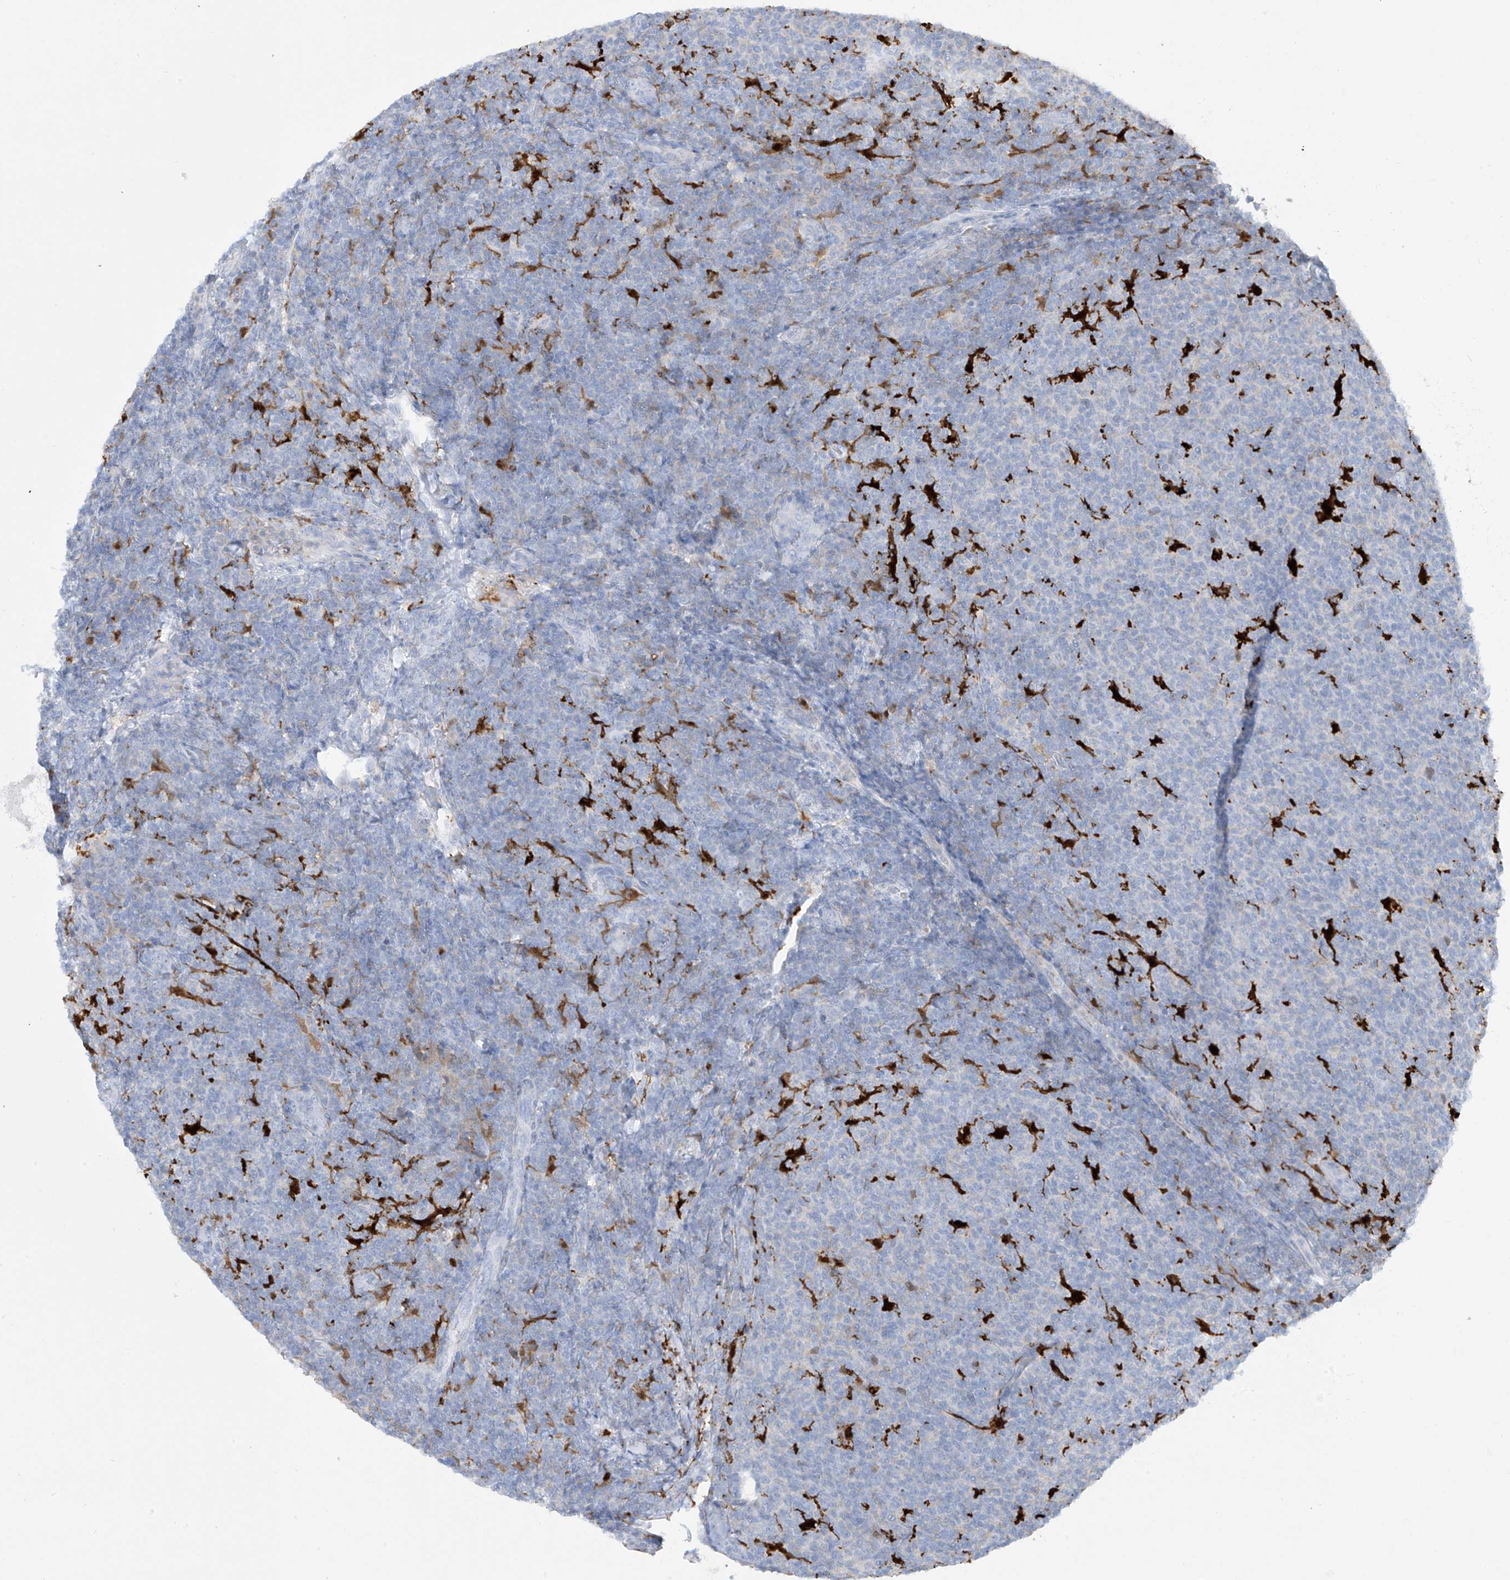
{"staining": {"intensity": "negative", "quantity": "none", "location": "none"}, "tissue": "lymphoma", "cell_type": "Tumor cells", "image_type": "cancer", "snomed": [{"axis": "morphology", "description": "Malignant lymphoma, non-Hodgkin's type, Low grade"}, {"axis": "topography", "description": "Lymph node"}], "caption": "Immunohistochemical staining of human malignant lymphoma, non-Hodgkin's type (low-grade) exhibits no significant positivity in tumor cells.", "gene": "TRMT2B", "patient": {"sex": "male", "age": 66}}